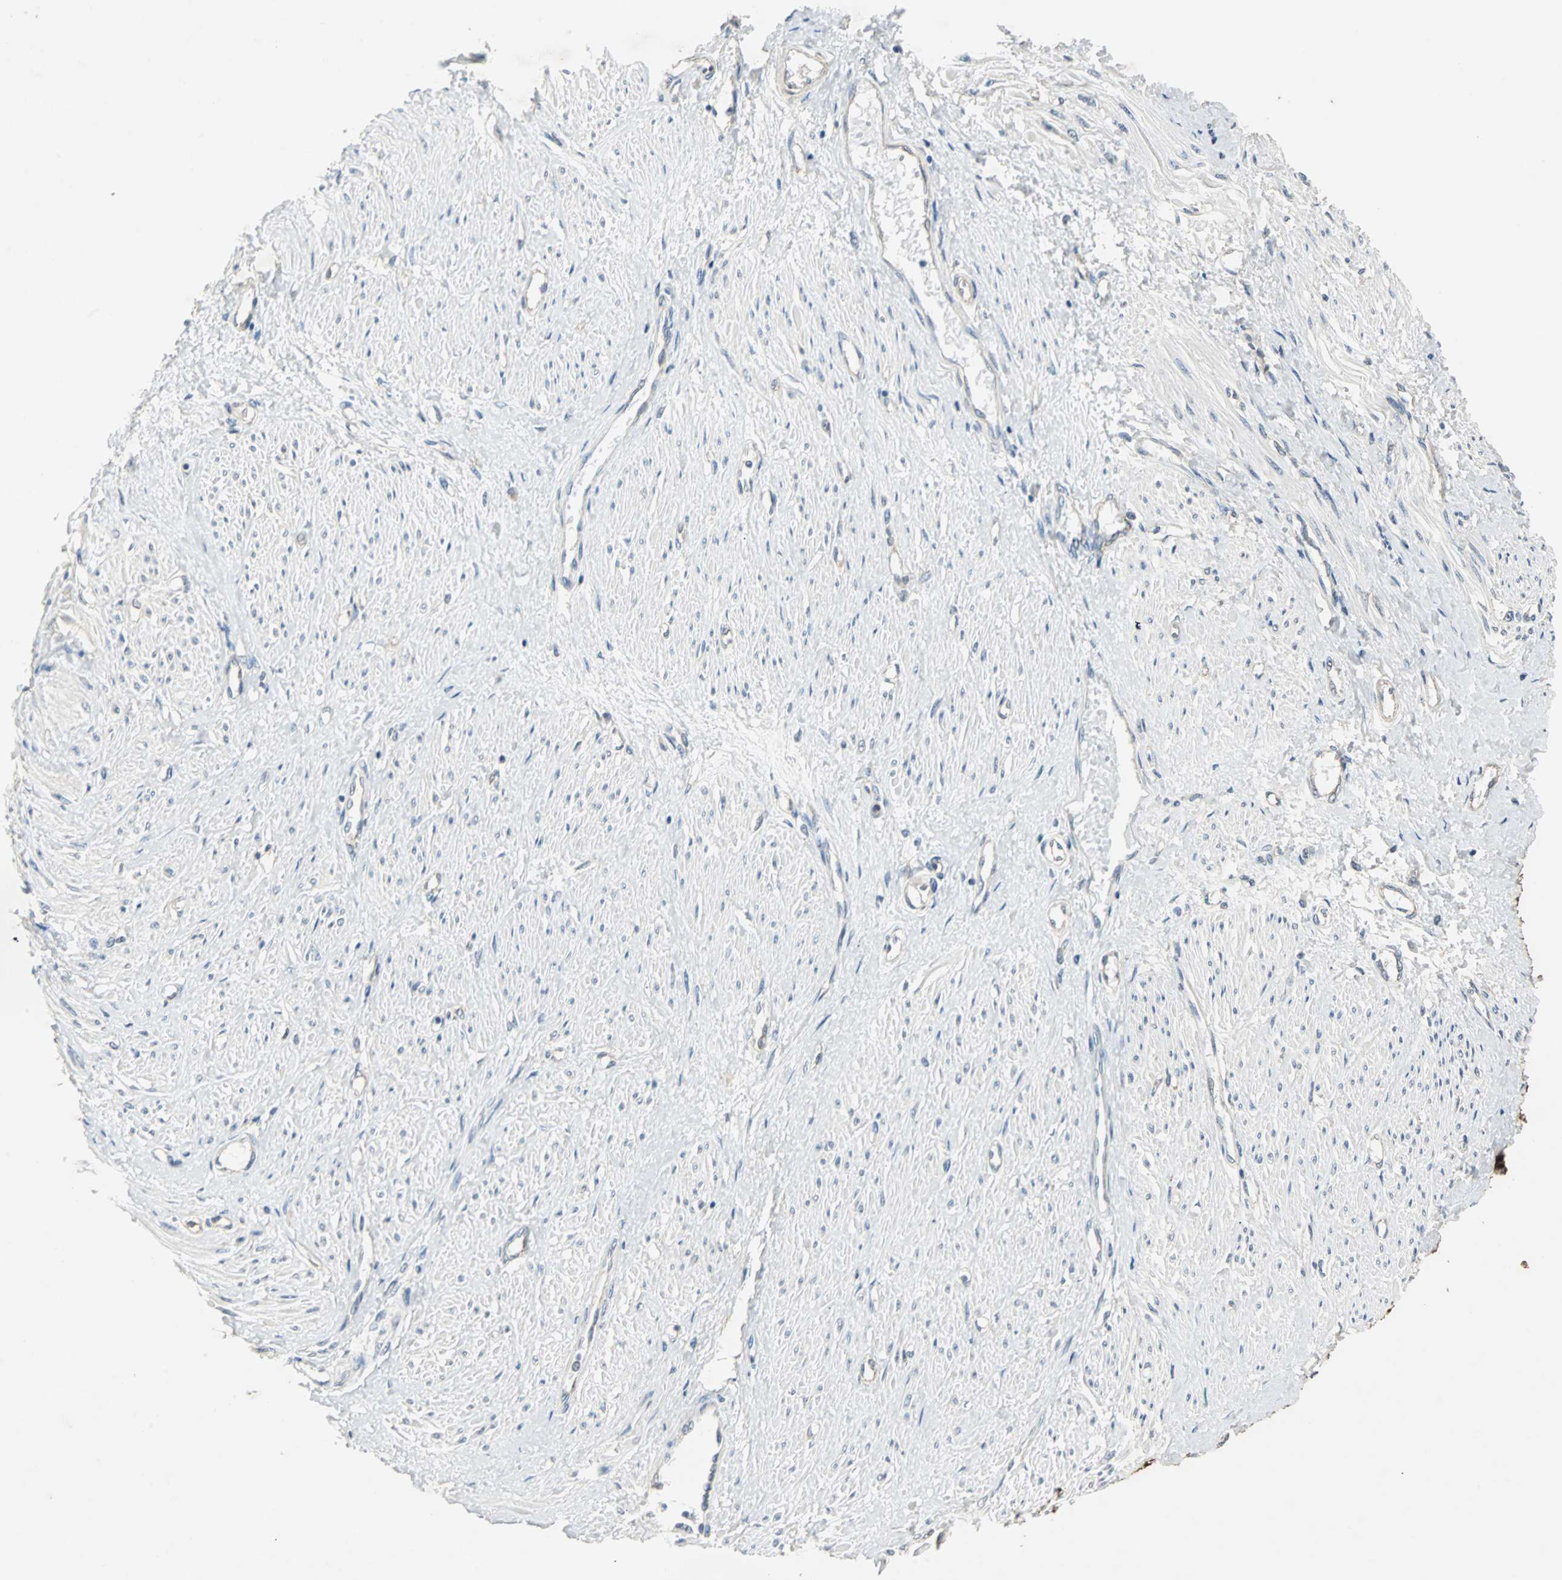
{"staining": {"intensity": "negative", "quantity": "none", "location": "none"}, "tissue": "smooth muscle", "cell_type": "Smooth muscle cells", "image_type": "normal", "snomed": [{"axis": "morphology", "description": "Normal tissue, NOS"}, {"axis": "topography", "description": "Smooth muscle"}, {"axis": "topography", "description": "Uterus"}], "caption": "Micrograph shows no significant protein staining in smooth muscle cells of benign smooth muscle. Brightfield microscopy of immunohistochemistry (IHC) stained with DAB (3,3'-diaminobenzidine) (brown) and hematoxylin (blue), captured at high magnification.", "gene": "CMC2", "patient": {"sex": "female", "age": 39}}